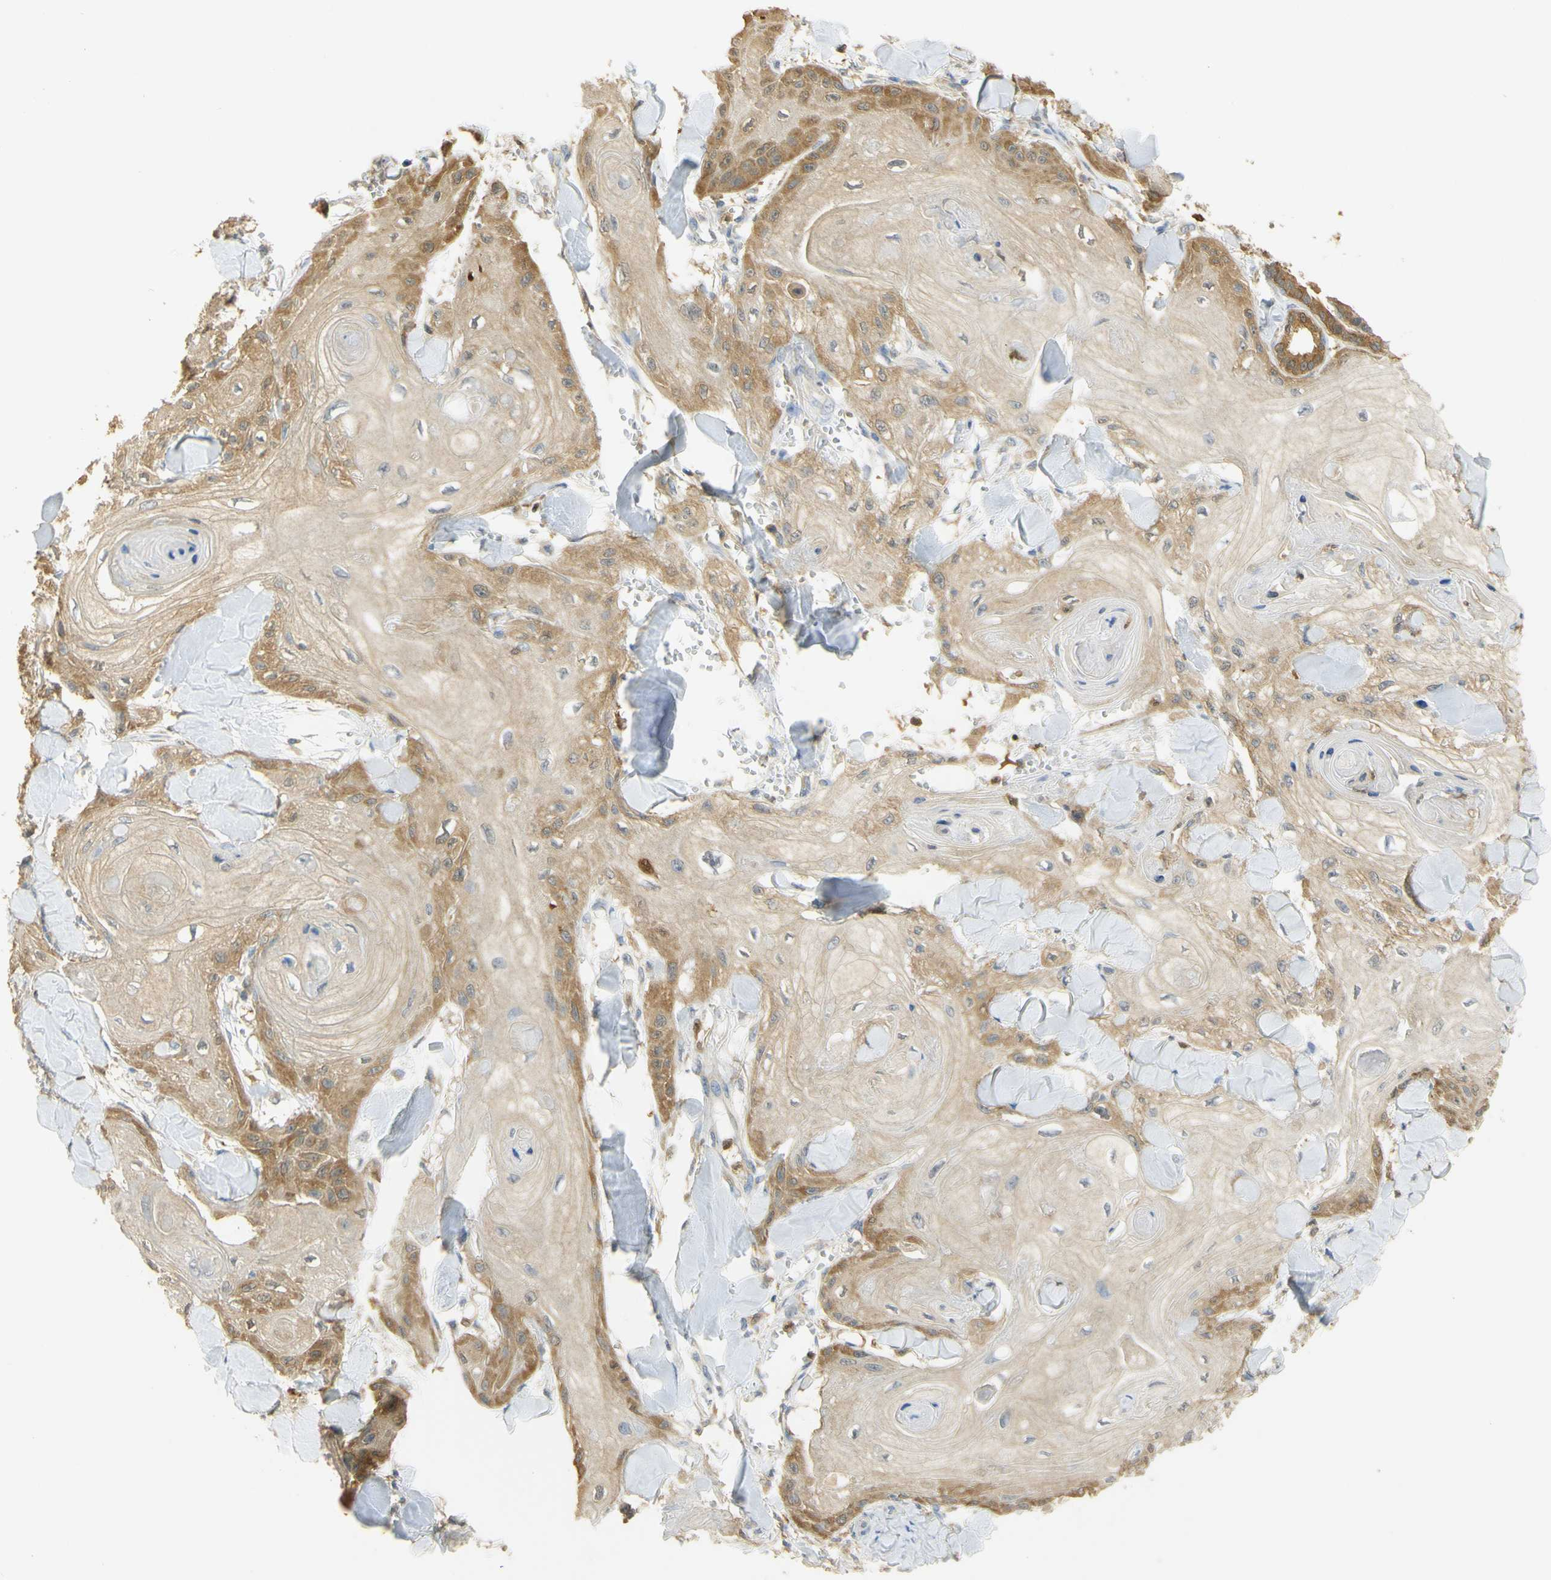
{"staining": {"intensity": "moderate", "quantity": "<25%", "location": "cytoplasmic/membranous"}, "tissue": "skin cancer", "cell_type": "Tumor cells", "image_type": "cancer", "snomed": [{"axis": "morphology", "description": "Squamous cell carcinoma, NOS"}, {"axis": "topography", "description": "Skin"}], "caption": "IHC image of skin cancer (squamous cell carcinoma) stained for a protein (brown), which demonstrates low levels of moderate cytoplasmic/membranous positivity in about <25% of tumor cells.", "gene": "PAK1", "patient": {"sex": "male", "age": 74}}